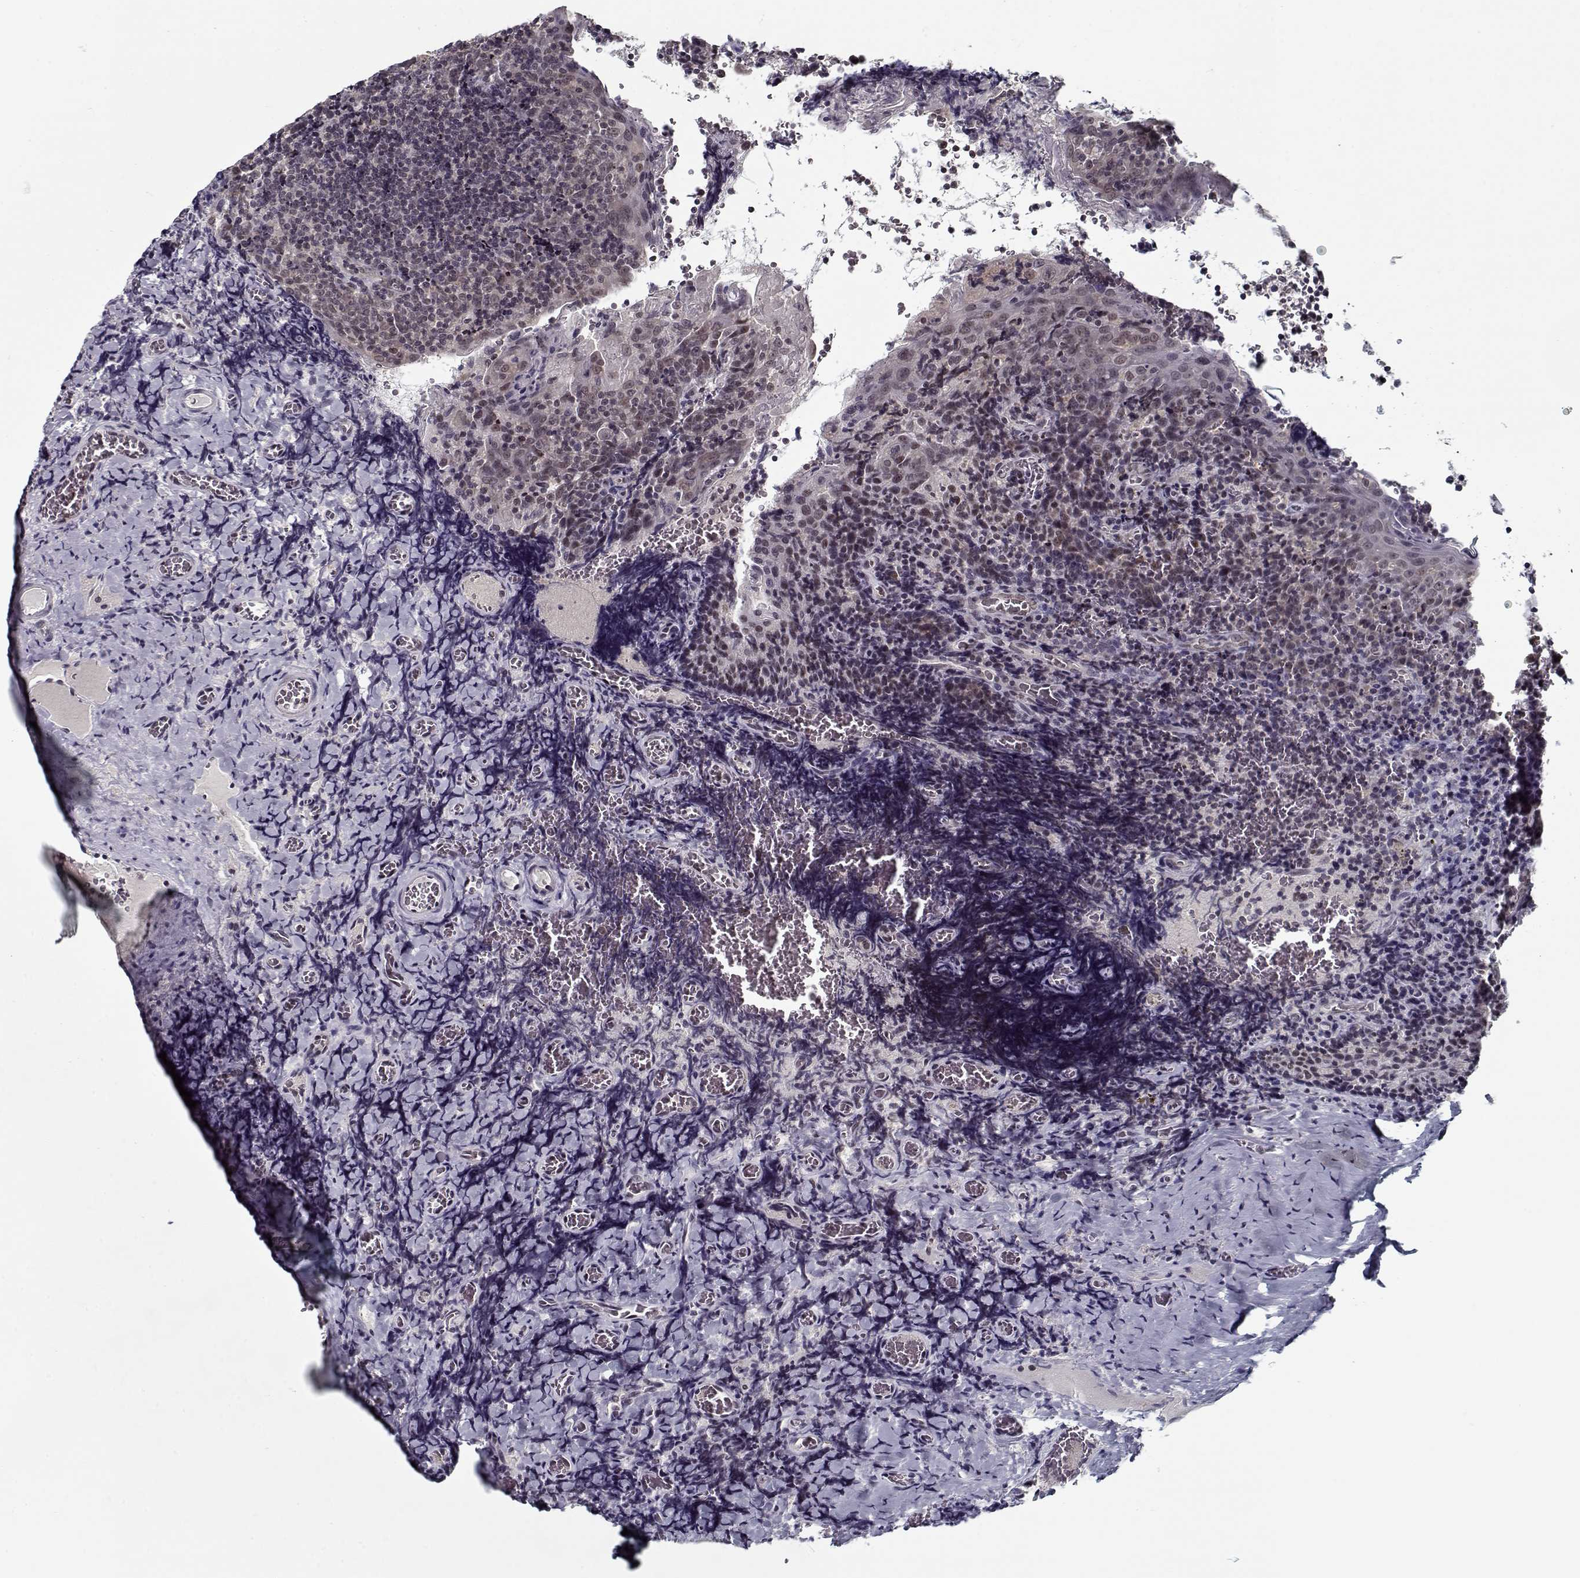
{"staining": {"intensity": "negative", "quantity": "none", "location": "none"}, "tissue": "tonsil", "cell_type": "Germinal center cells", "image_type": "normal", "snomed": [{"axis": "morphology", "description": "Normal tissue, NOS"}, {"axis": "morphology", "description": "Inflammation, NOS"}, {"axis": "topography", "description": "Tonsil"}], "caption": "Germinal center cells are negative for protein expression in unremarkable human tonsil. The staining is performed using DAB brown chromogen with nuclei counter-stained in using hematoxylin.", "gene": "TESPA1", "patient": {"sex": "female", "age": 31}}